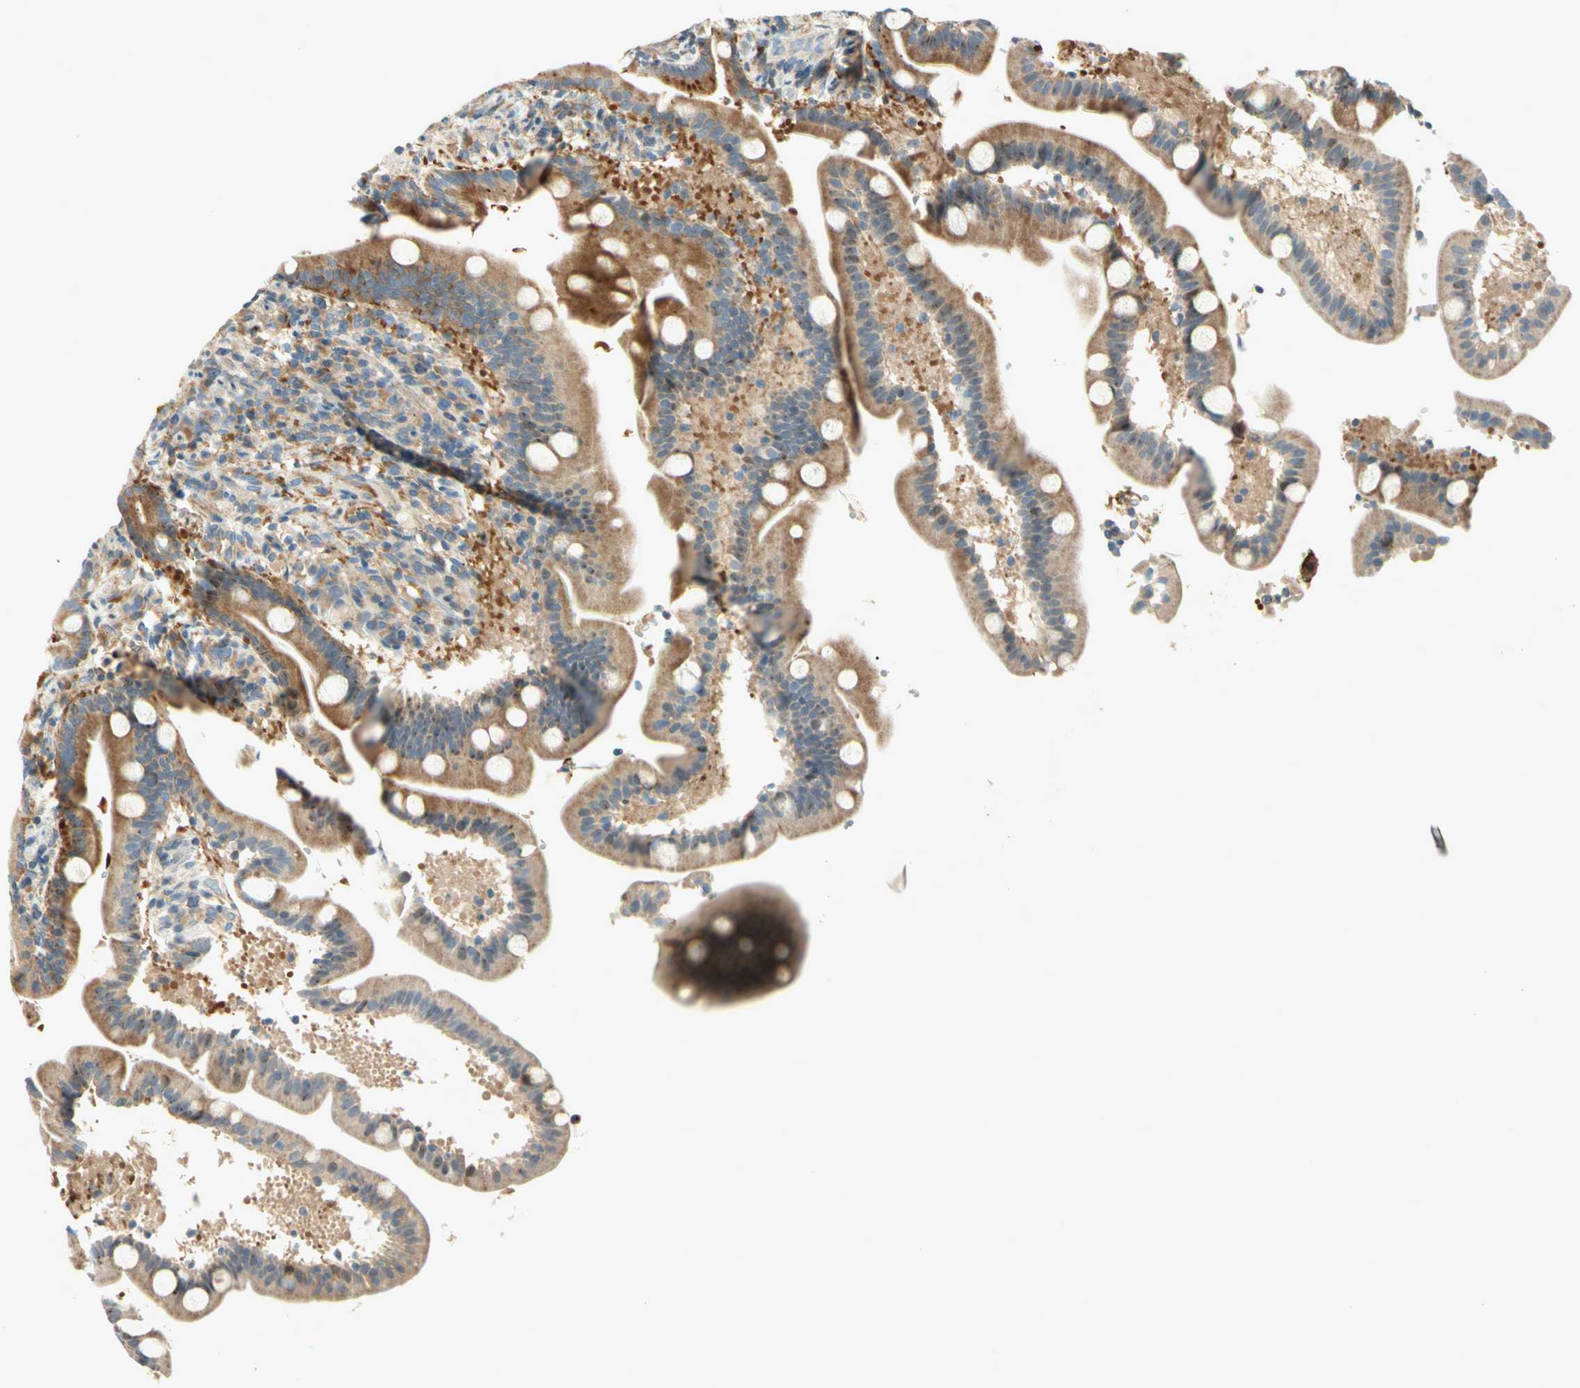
{"staining": {"intensity": "moderate", "quantity": ">75%", "location": "cytoplasmic/membranous"}, "tissue": "duodenum", "cell_type": "Glandular cells", "image_type": "normal", "snomed": [{"axis": "morphology", "description": "Normal tissue, NOS"}, {"axis": "topography", "description": "Duodenum"}], "caption": "IHC micrograph of normal duodenum: human duodenum stained using immunohistochemistry (IHC) demonstrates medium levels of moderate protein expression localized specifically in the cytoplasmic/membranous of glandular cells, appearing as a cytoplasmic/membranous brown color.", "gene": "CDH6", "patient": {"sex": "male", "age": 54}}